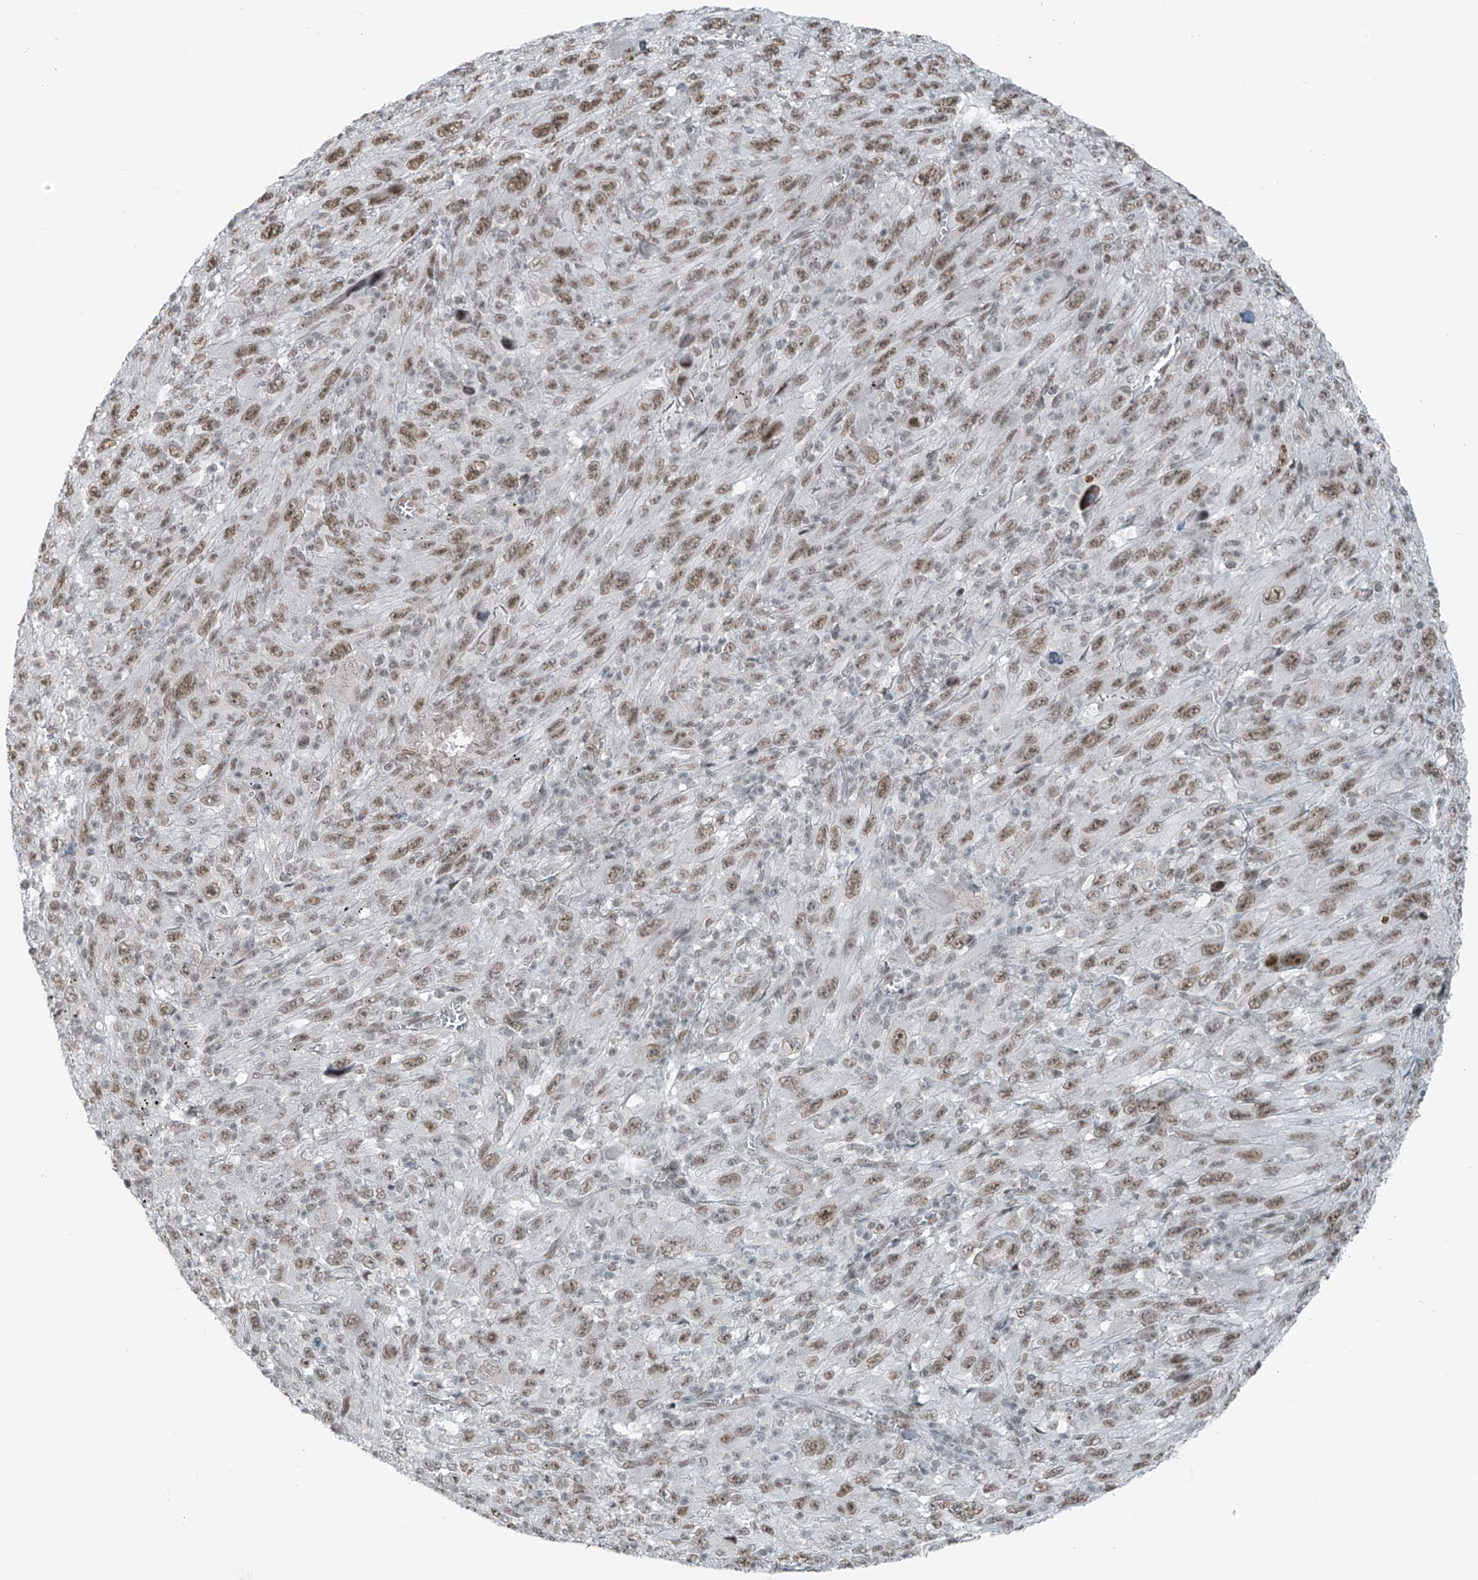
{"staining": {"intensity": "moderate", "quantity": ">75%", "location": "nuclear"}, "tissue": "melanoma", "cell_type": "Tumor cells", "image_type": "cancer", "snomed": [{"axis": "morphology", "description": "Malignant melanoma, Metastatic site"}, {"axis": "topography", "description": "Skin"}], "caption": "Malignant melanoma (metastatic site) stained with a brown dye exhibits moderate nuclear positive expression in approximately >75% of tumor cells.", "gene": "WRNIP1", "patient": {"sex": "female", "age": 56}}